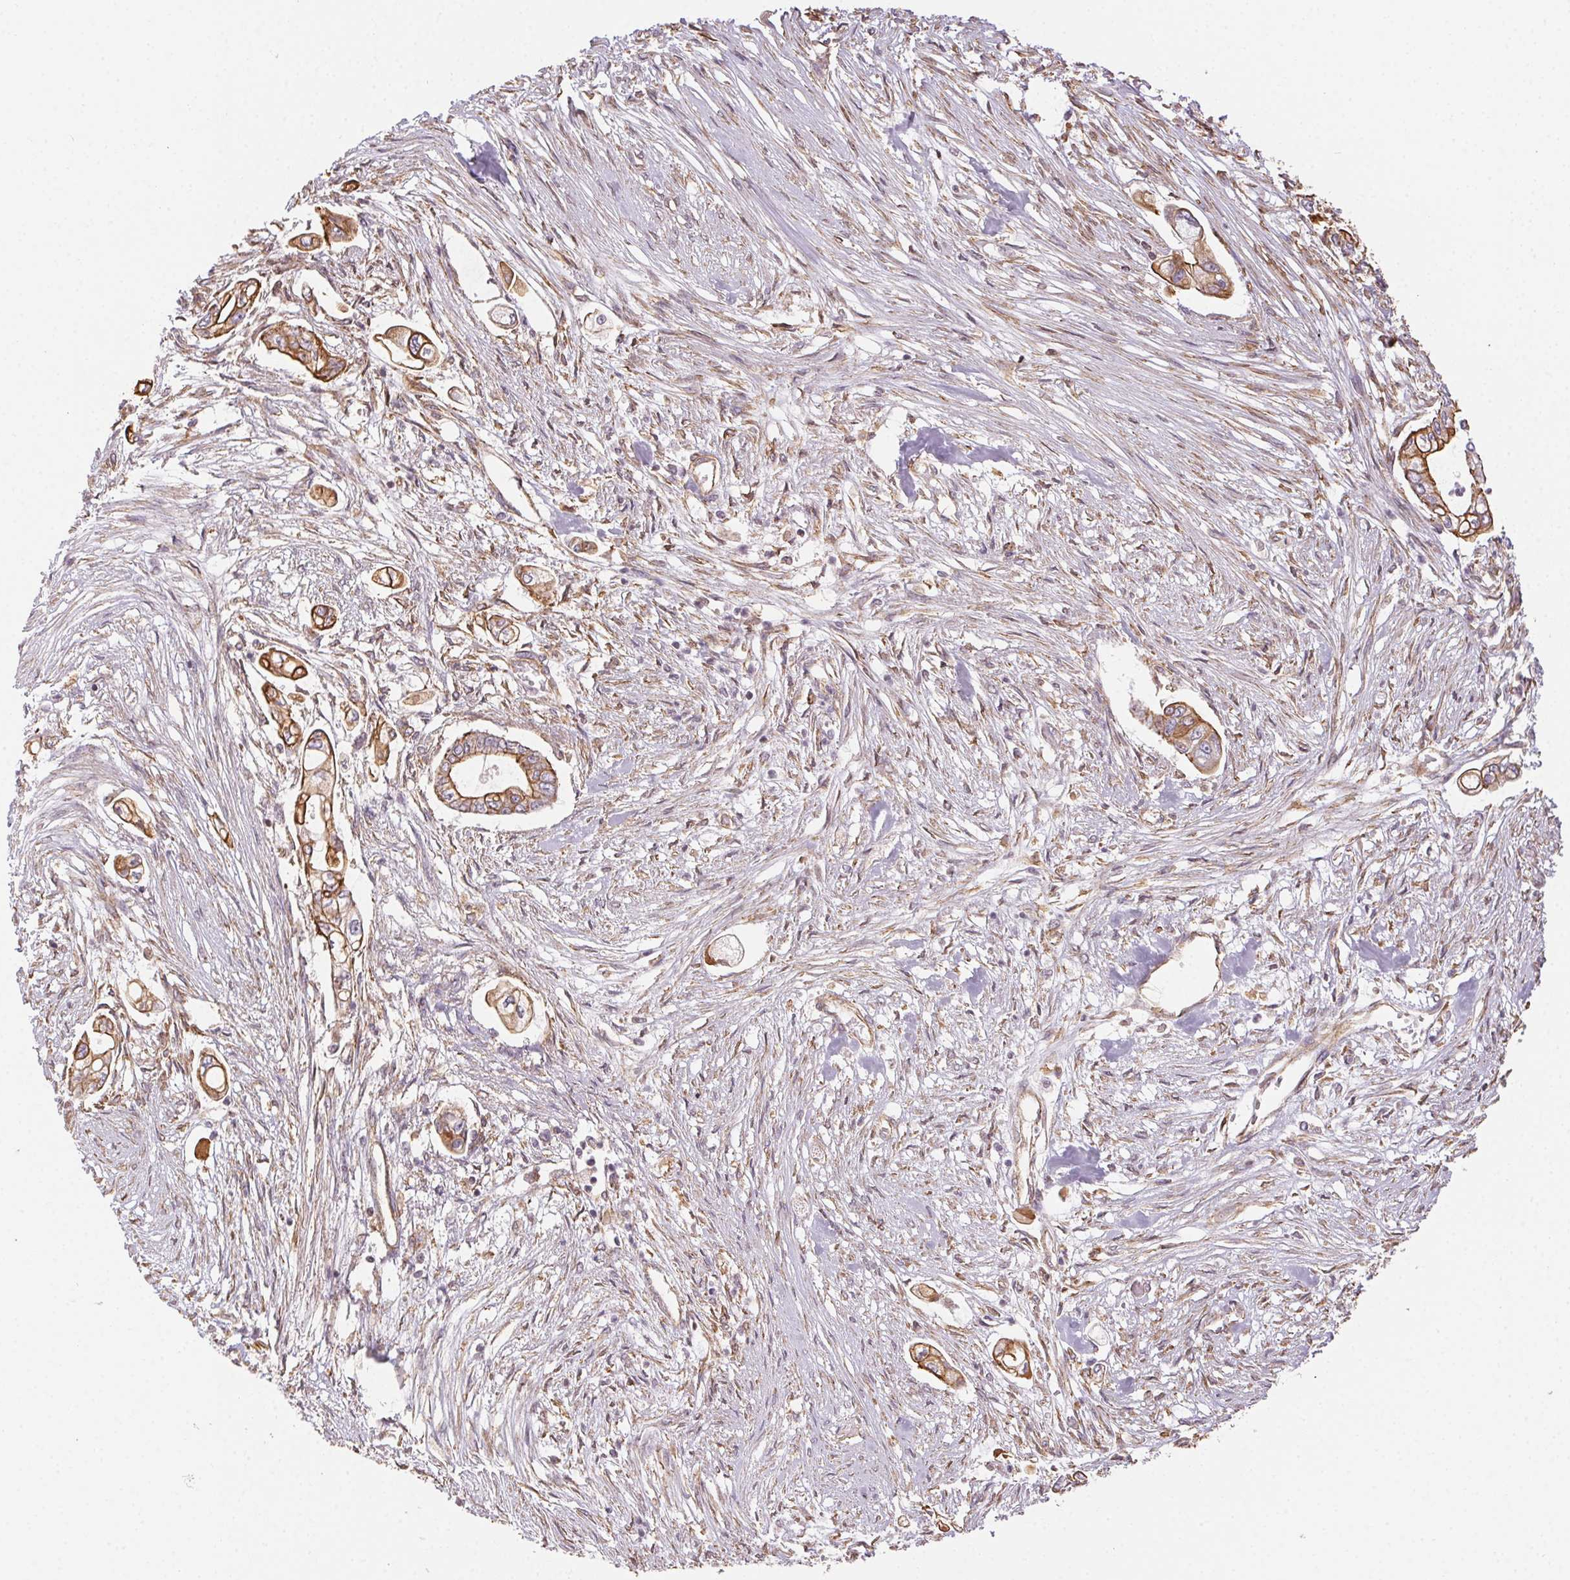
{"staining": {"intensity": "strong", "quantity": ">75%", "location": "cytoplasmic/membranous"}, "tissue": "pancreatic cancer", "cell_type": "Tumor cells", "image_type": "cancer", "snomed": [{"axis": "morphology", "description": "Adenocarcinoma, NOS"}, {"axis": "topography", "description": "Pancreas"}], "caption": "Immunohistochemistry of adenocarcinoma (pancreatic) displays high levels of strong cytoplasmic/membranous staining in approximately >75% of tumor cells.", "gene": "PLA2G4F", "patient": {"sex": "female", "age": 69}}